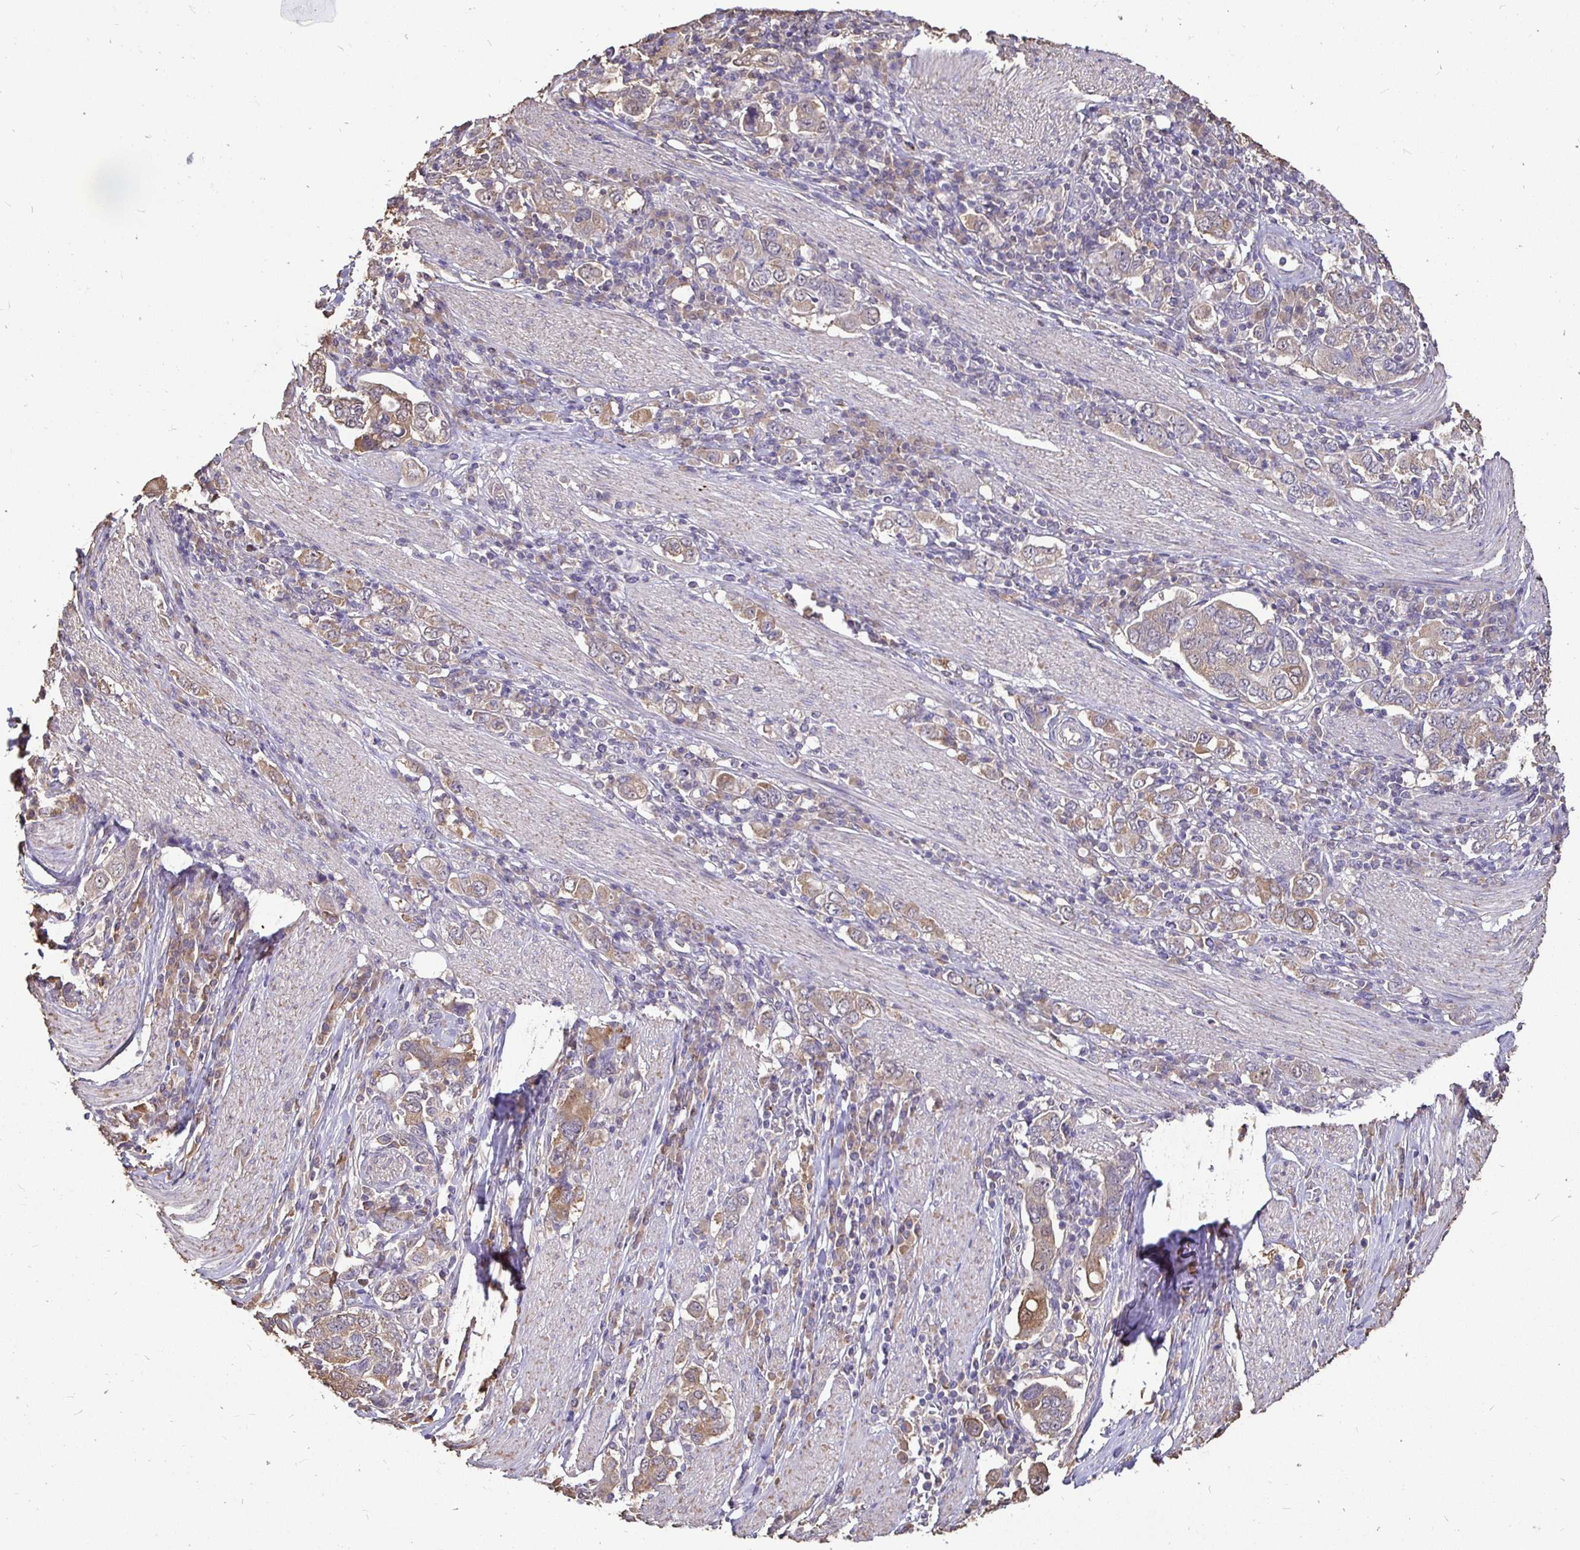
{"staining": {"intensity": "weak", "quantity": "25%-75%", "location": "cytoplasmic/membranous"}, "tissue": "stomach cancer", "cell_type": "Tumor cells", "image_type": "cancer", "snomed": [{"axis": "morphology", "description": "Adenocarcinoma, NOS"}, {"axis": "topography", "description": "Stomach, upper"}, {"axis": "topography", "description": "Stomach"}], "caption": "Protein staining of stomach cancer tissue shows weak cytoplasmic/membranous positivity in approximately 25%-75% of tumor cells. The protein is shown in brown color, while the nuclei are stained blue.", "gene": "MAPK8IP3", "patient": {"sex": "male", "age": 62}}